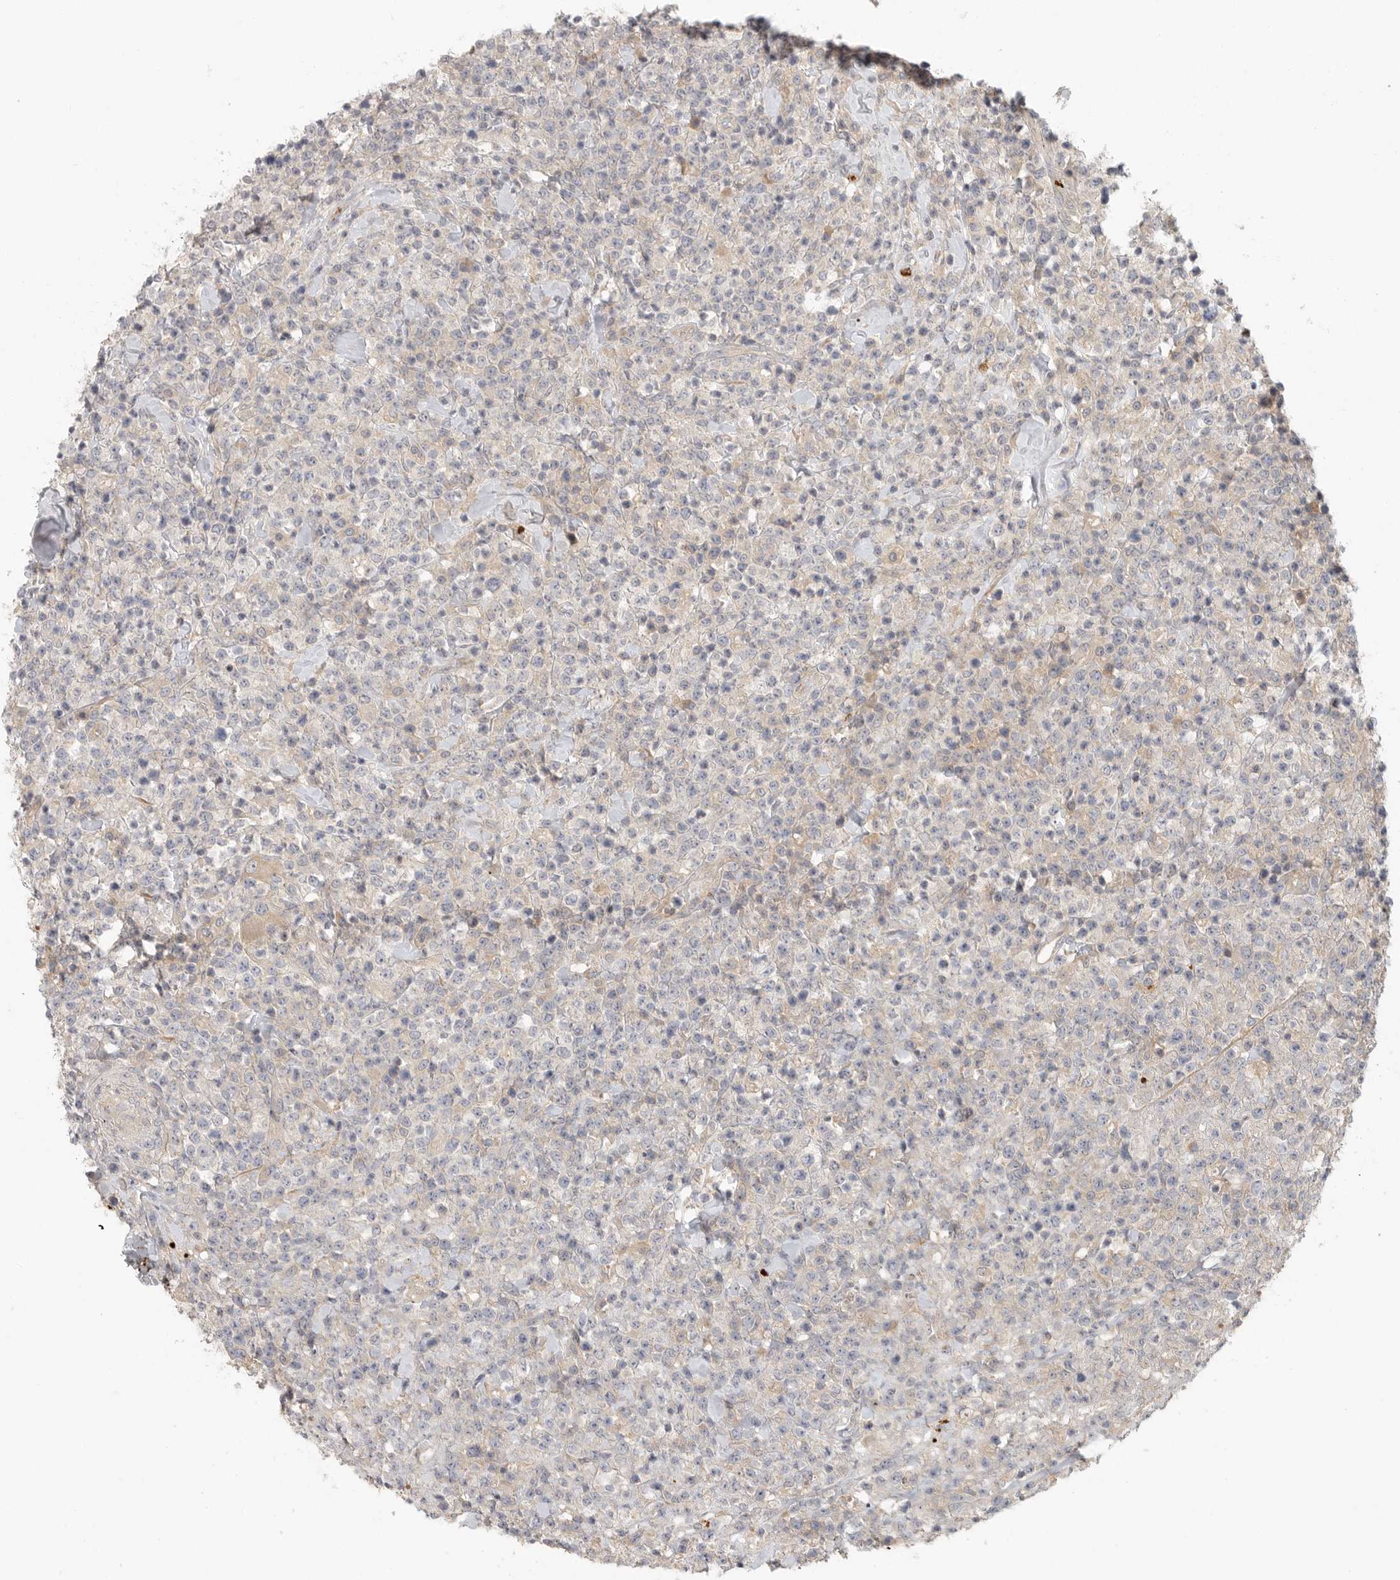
{"staining": {"intensity": "negative", "quantity": "none", "location": "none"}, "tissue": "lymphoma", "cell_type": "Tumor cells", "image_type": "cancer", "snomed": [{"axis": "morphology", "description": "Malignant lymphoma, non-Hodgkin's type, High grade"}, {"axis": "topography", "description": "Colon"}], "caption": "IHC micrograph of human malignant lymphoma, non-Hodgkin's type (high-grade) stained for a protein (brown), which exhibits no expression in tumor cells. Brightfield microscopy of immunohistochemistry stained with DAB (brown) and hematoxylin (blue), captured at high magnification.", "gene": "HDAC6", "patient": {"sex": "female", "age": 53}}